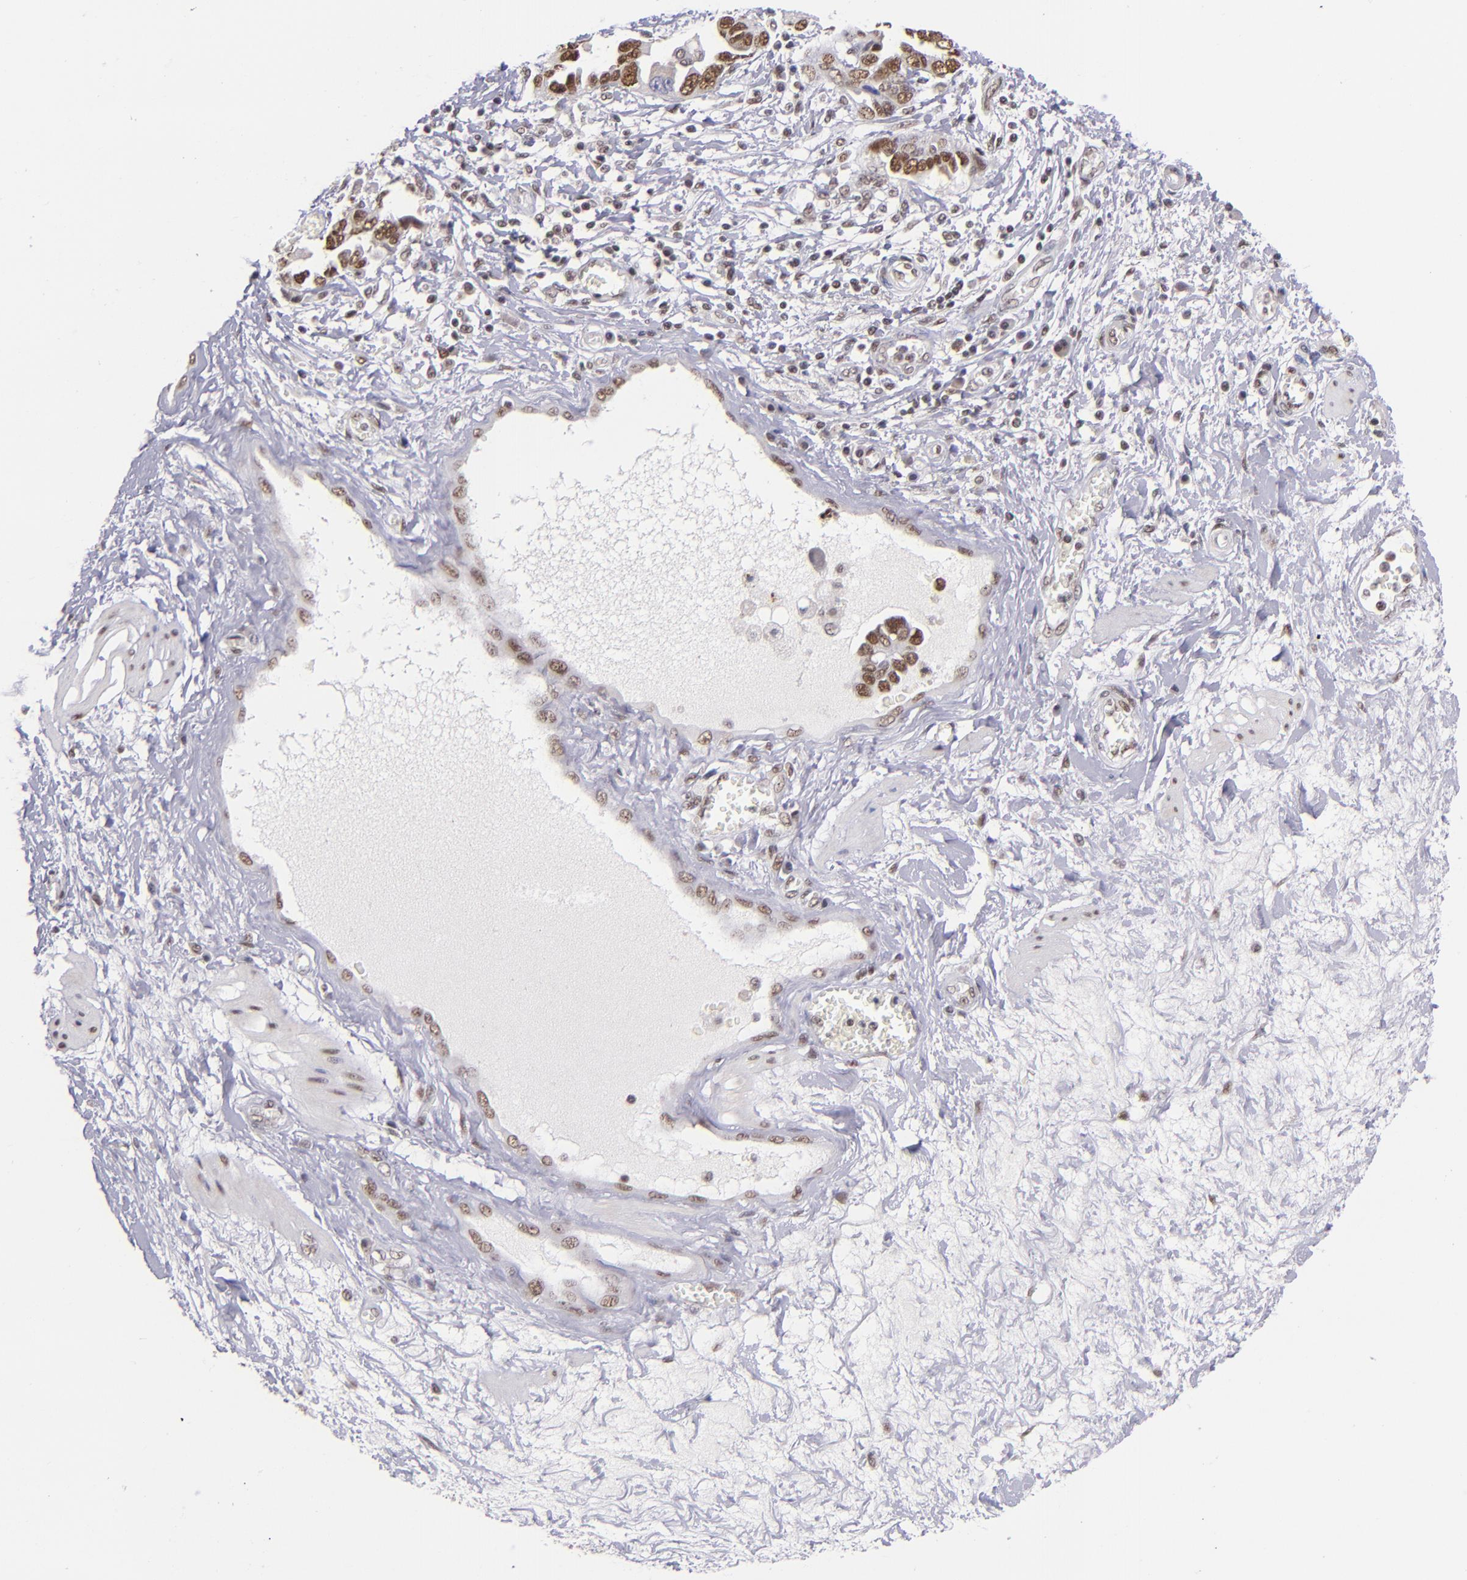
{"staining": {"intensity": "moderate", "quantity": ">75%", "location": "nuclear"}, "tissue": "ovarian cancer", "cell_type": "Tumor cells", "image_type": "cancer", "snomed": [{"axis": "morphology", "description": "Cystadenocarcinoma, serous, NOS"}, {"axis": "topography", "description": "Ovary"}], "caption": "A histopathology image of human ovarian cancer stained for a protein demonstrates moderate nuclear brown staining in tumor cells.", "gene": "ZNF148", "patient": {"sex": "female", "age": 63}}